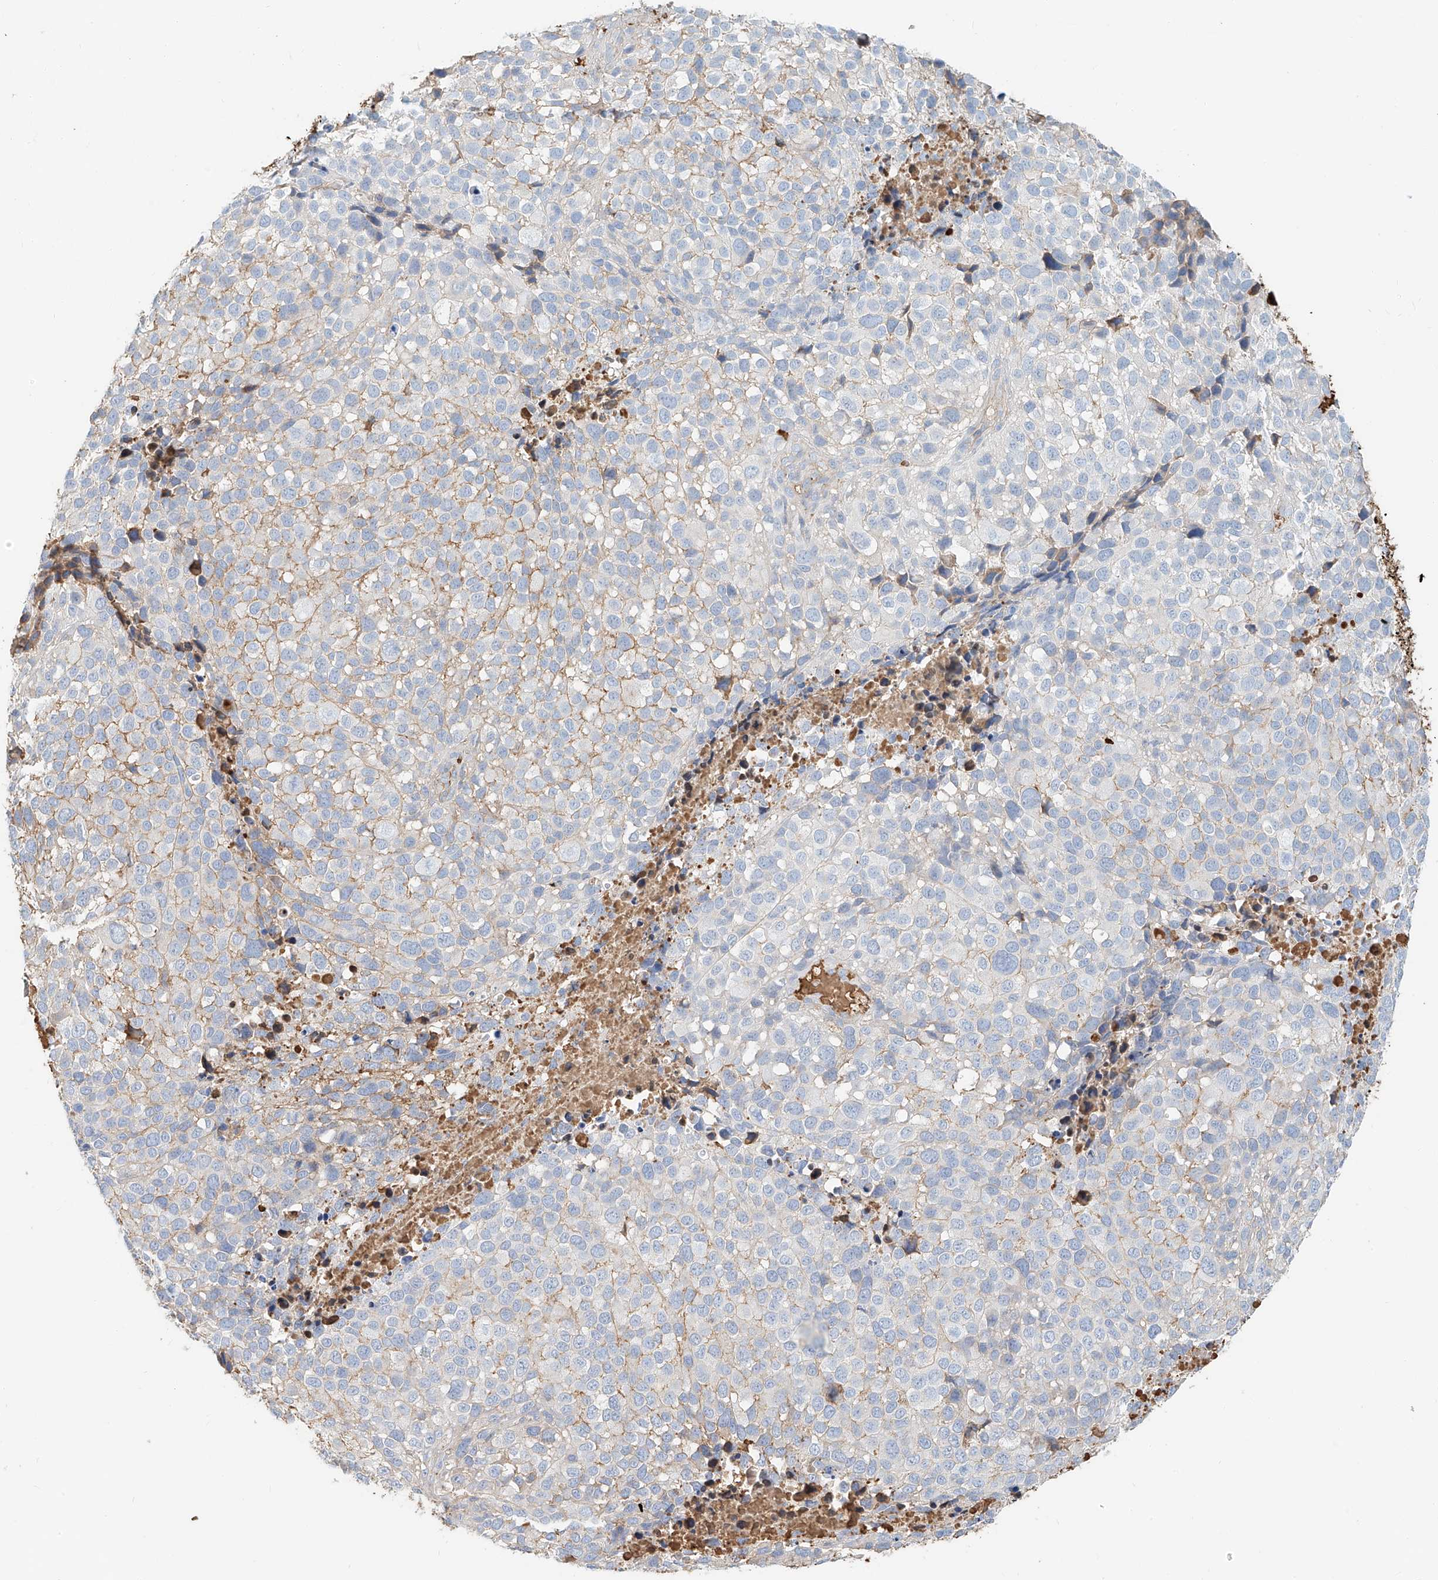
{"staining": {"intensity": "negative", "quantity": "none", "location": "none"}, "tissue": "melanoma", "cell_type": "Tumor cells", "image_type": "cancer", "snomed": [{"axis": "morphology", "description": "Malignant melanoma, NOS"}, {"axis": "topography", "description": "Skin of trunk"}], "caption": "DAB (3,3'-diaminobenzidine) immunohistochemical staining of malignant melanoma demonstrates no significant staining in tumor cells.", "gene": "ZFP30", "patient": {"sex": "male", "age": 71}}